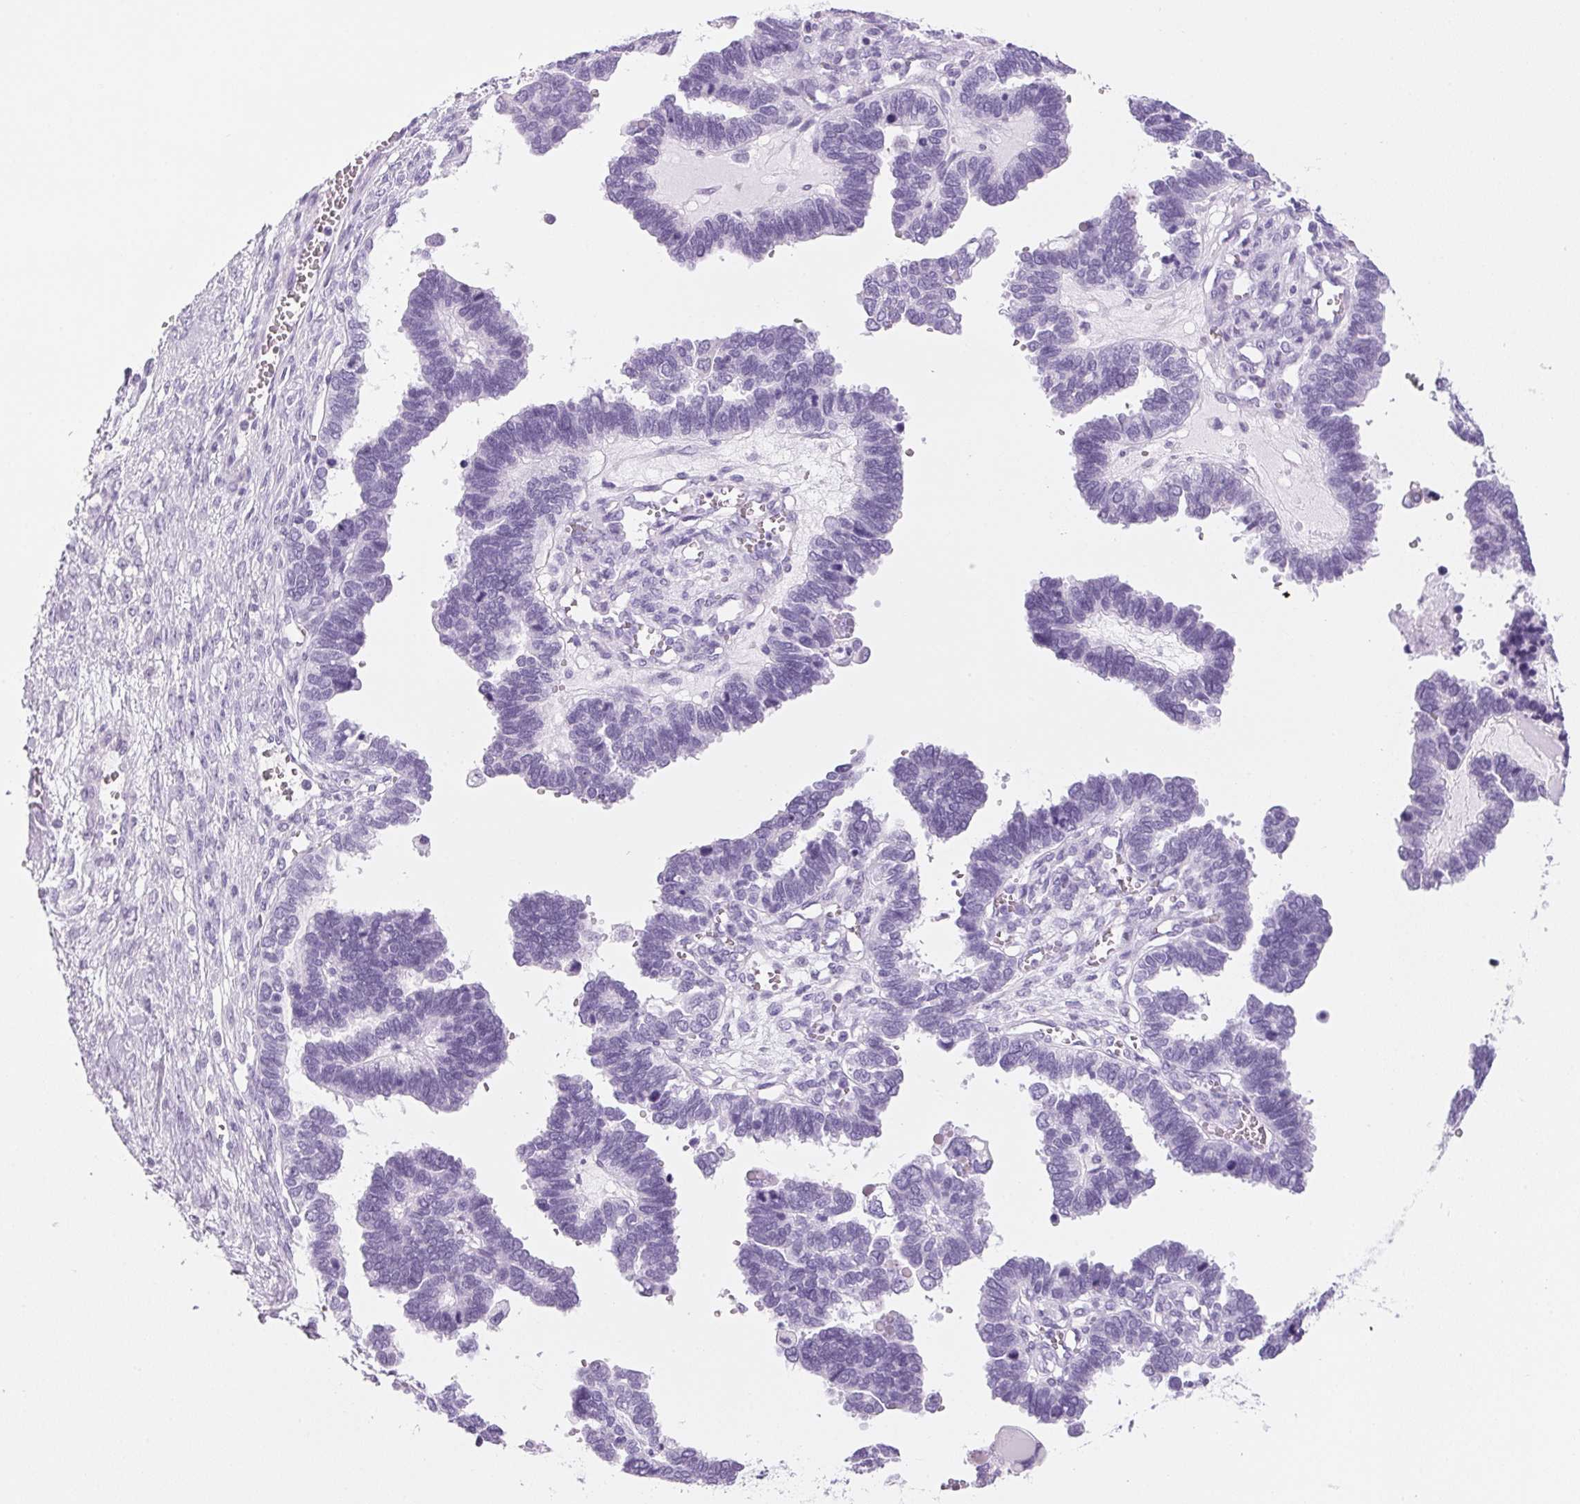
{"staining": {"intensity": "negative", "quantity": "none", "location": "none"}, "tissue": "ovarian cancer", "cell_type": "Tumor cells", "image_type": "cancer", "snomed": [{"axis": "morphology", "description": "Cystadenocarcinoma, serous, NOS"}, {"axis": "topography", "description": "Ovary"}], "caption": "A micrograph of human ovarian cancer is negative for staining in tumor cells.", "gene": "PPP1R1A", "patient": {"sex": "female", "age": 51}}